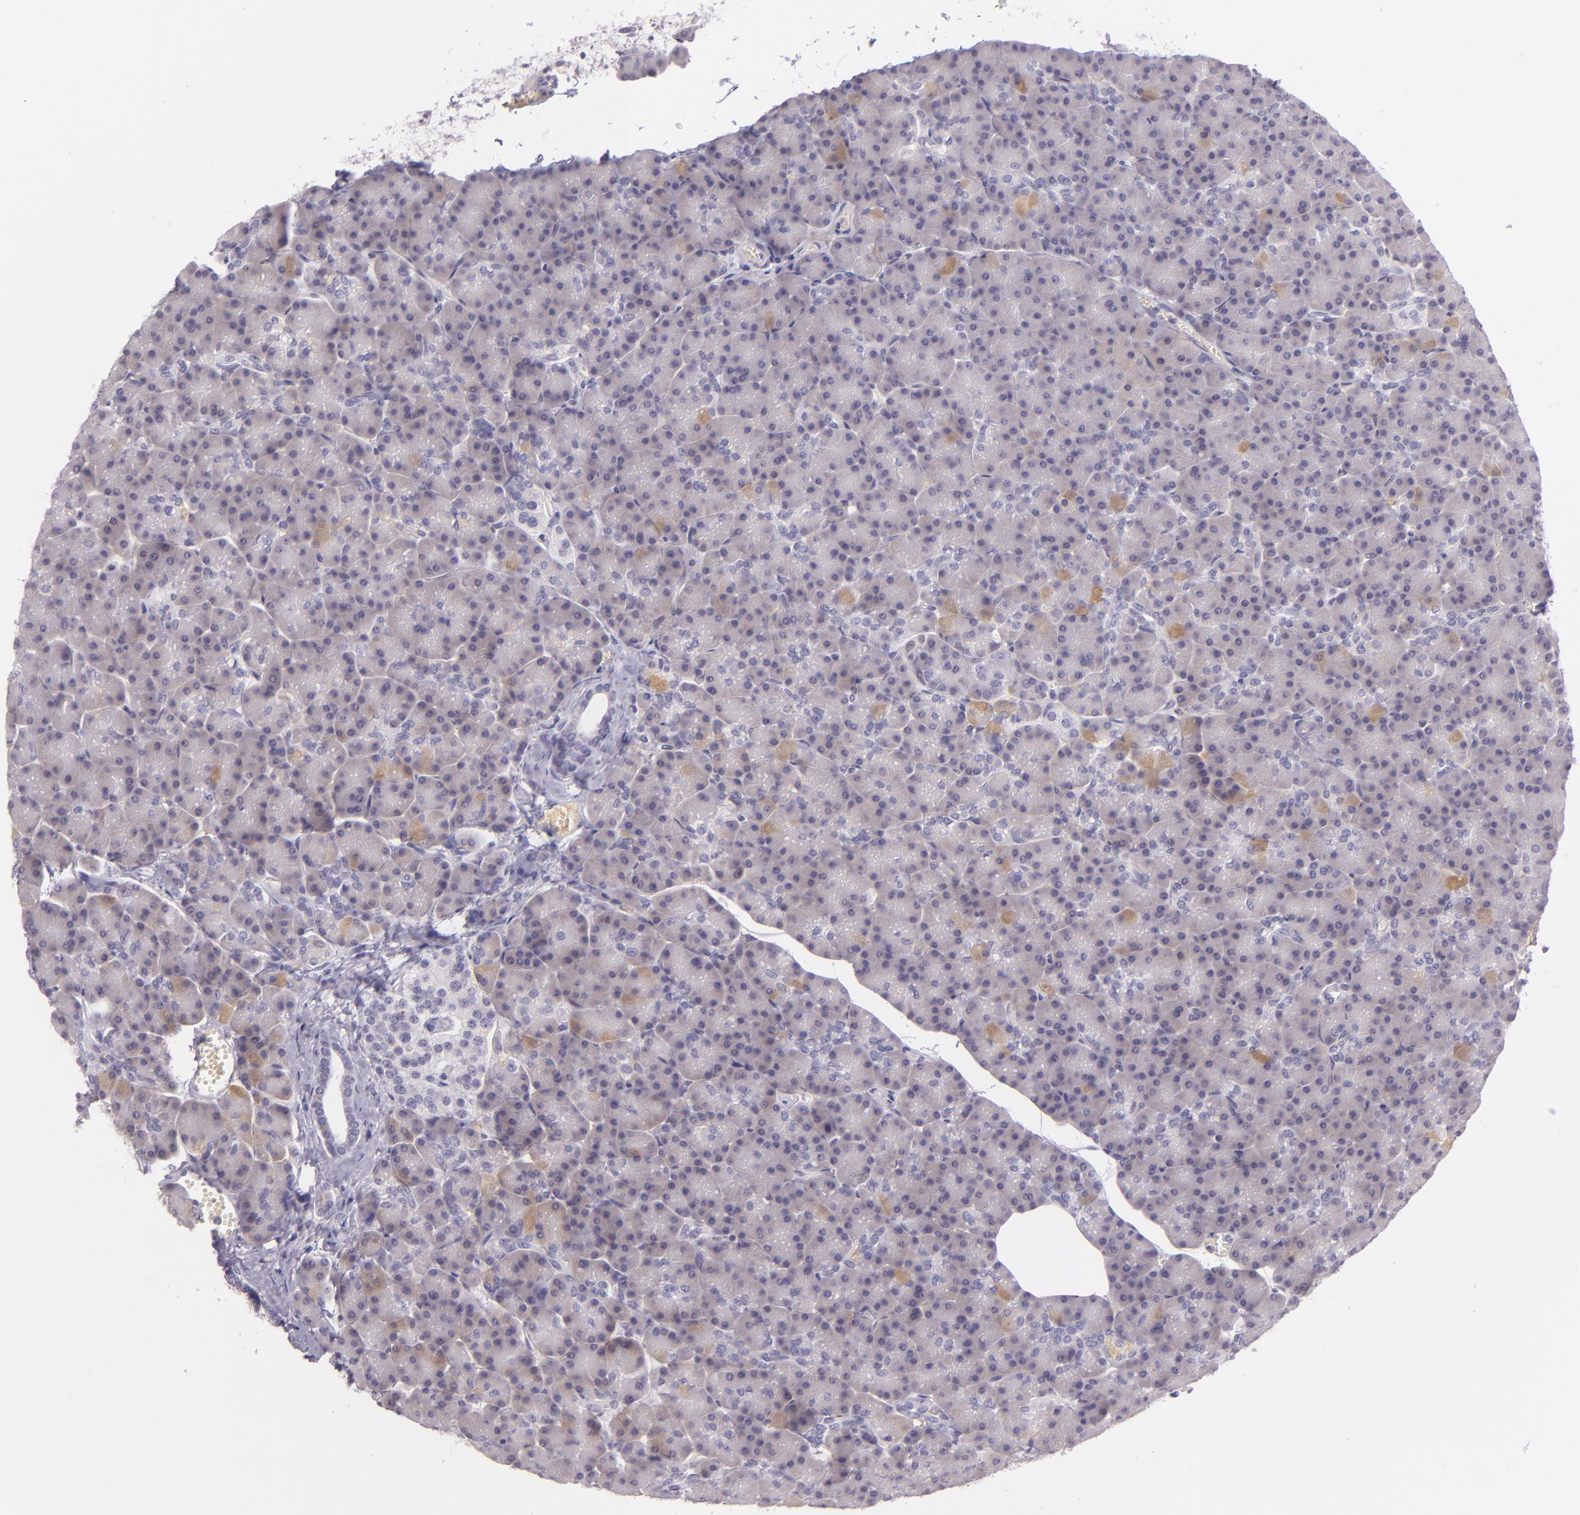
{"staining": {"intensity": "weak", "quantity": "<25%", "location": "cytoplasmic/membranous"}, "tissue": "pancreas", "cell_type": "Exocrine glandular cells", "image_type": "normal", "snomed": [{"axis": "morphology", "description": "Normal tissue, NOS"}, {"axis": "topography", "description": "Pancreas"}], "caption": "IHC of benign human pancreas demonstrates no expression in exocrine glandular cells.", "gene": "CHEK2", "patient": {"sex": "female", "age": 43}}